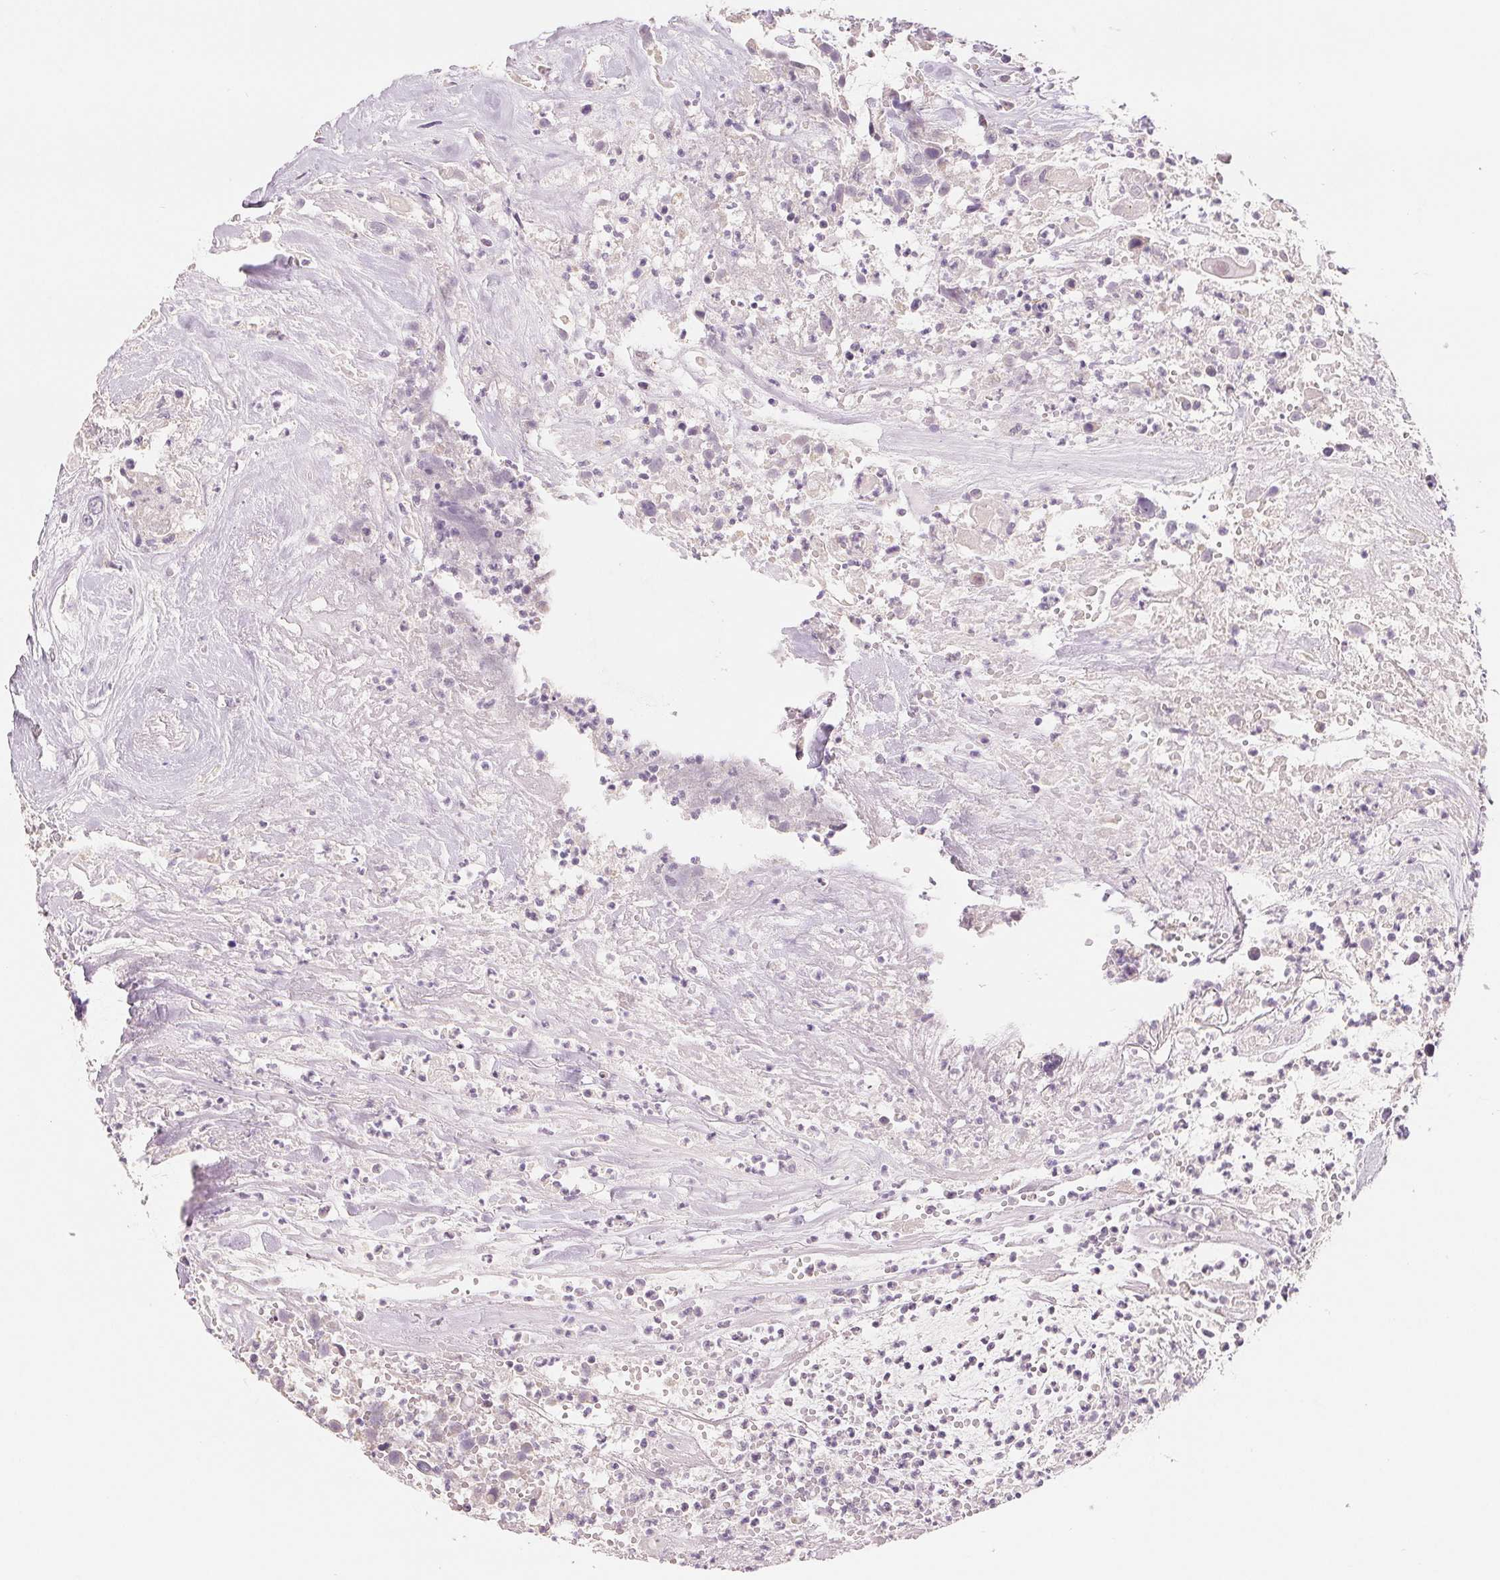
{"staining": {"intensity": "negative", "quantity": "none", "location": "none"}, "tissue": "head and neck cancer", "cell_type": "Tumor cells", "image_type": "cancer", "snomed": [{"axis": "morphology", "description": "Squamous cell carcinoma, NOS"}, {"axis": "topography", "description": "Head-Neck"}], "caption": "This is a micrograph of immunohistochemistry (IHC) staining of head and neck squamous cell carcinoma, which shows no staining in tumor cells. Brightfield microscopy of IHC stained with DAB (brown) and hematoxylin (blue), captured at high magnification.", "gene": "SMARCD3", "patient": {"sex": "male", "age": 57}}